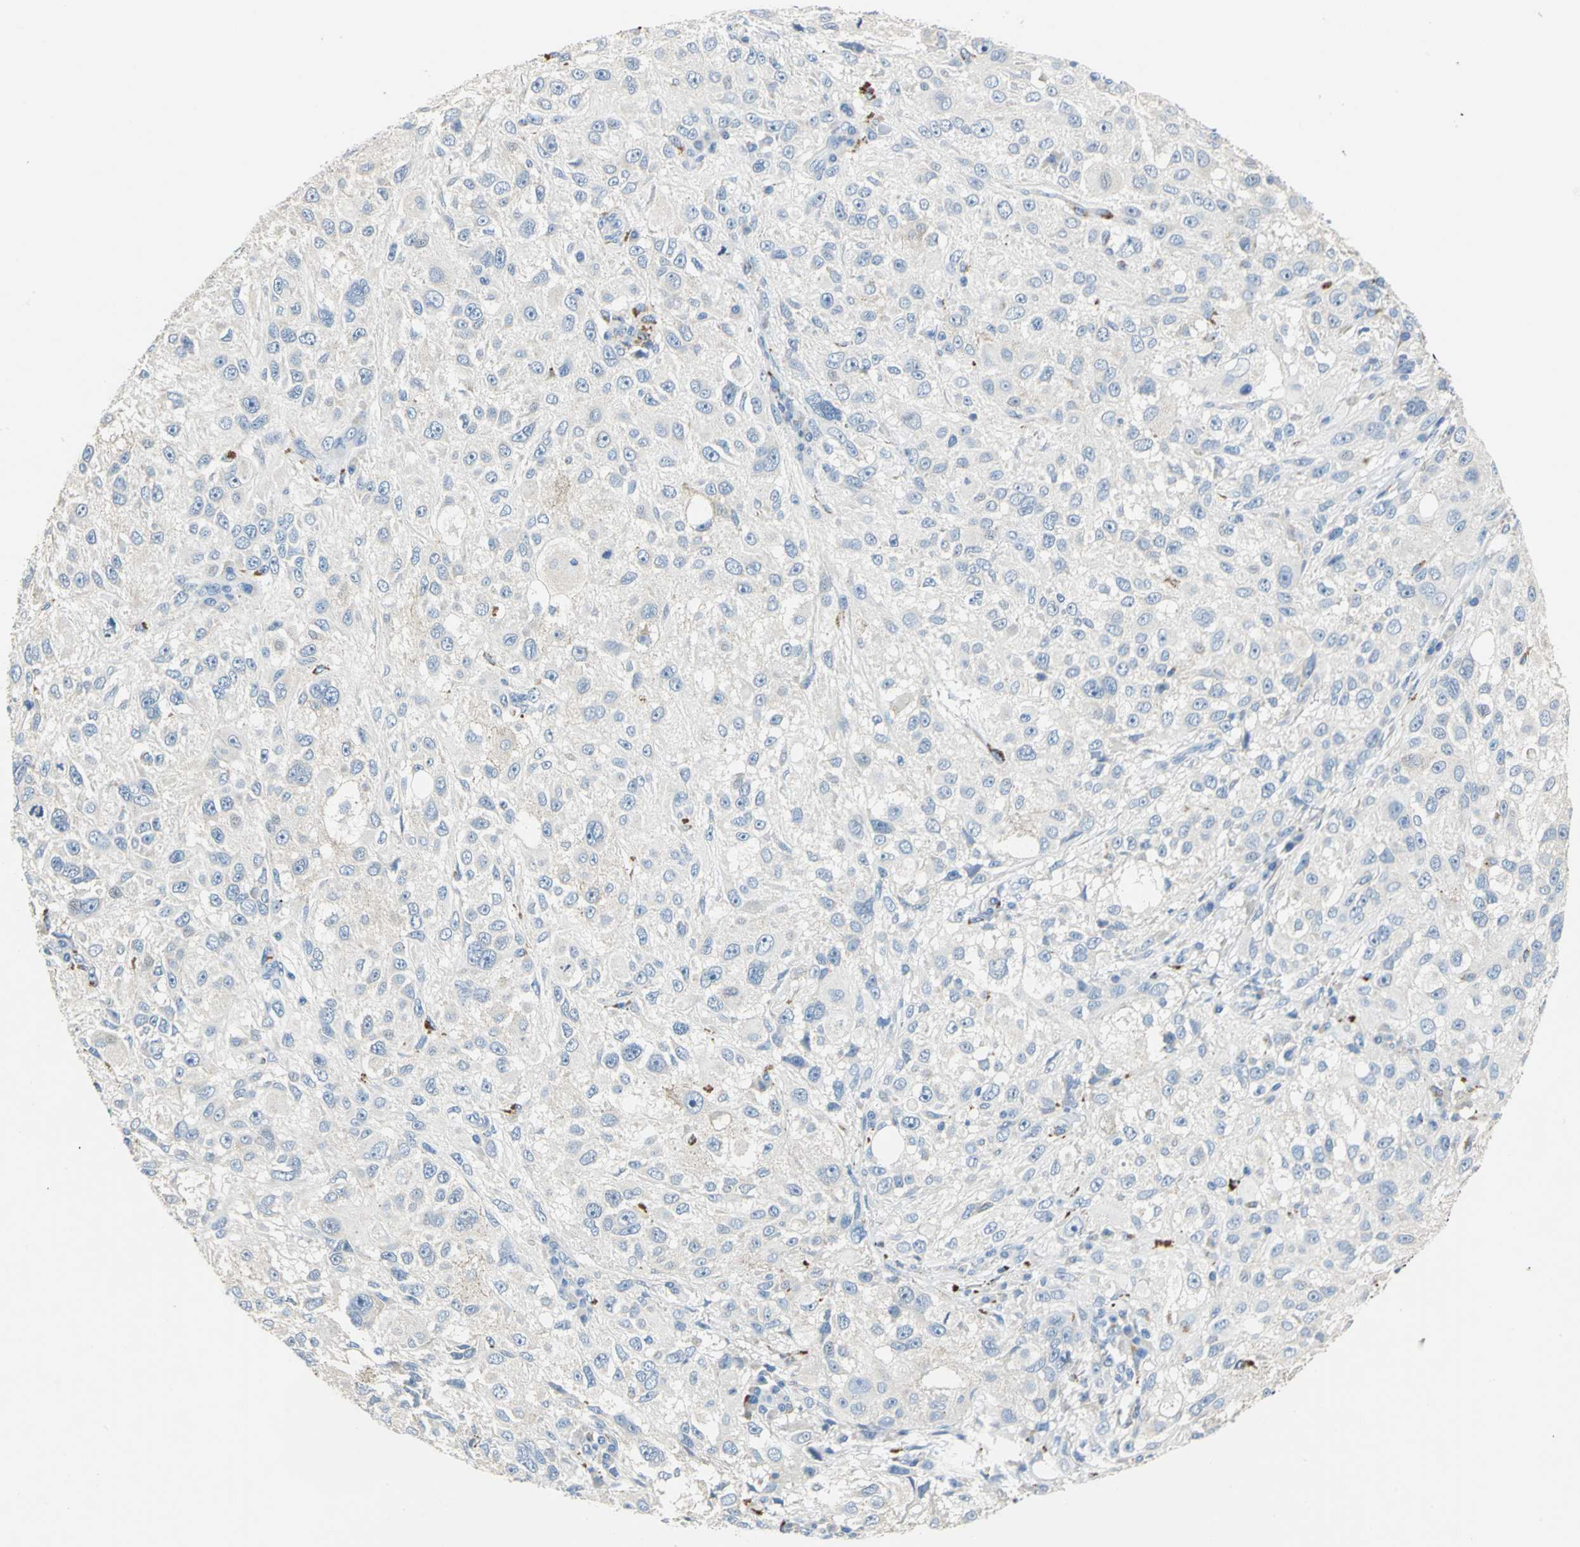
{"staining": {"intensity": "negative", "quantity": "none", "location": "none"}, "tissue": "melanoma", "cell_type": "Tumor cells", "image_type": "cancer", "snomed": [{"axis": "morphology", "description": "Necrosis, NOS"}, {"axis": "morphology", "description": "Malignant melanoma, NOS"}, {"axis": "topography", "description": "Skin"}], "caption": "Malignant melanoma was stained to show a protein in brown. There is no significant positivity in tumor cells. Brightfield microscopy of immunohistochemistry stained with DAB (brown) and hematoxylin (blue), captured at high magnification.", "gene": "RASD2", "patient": {"sex": "female", "age": 87}}